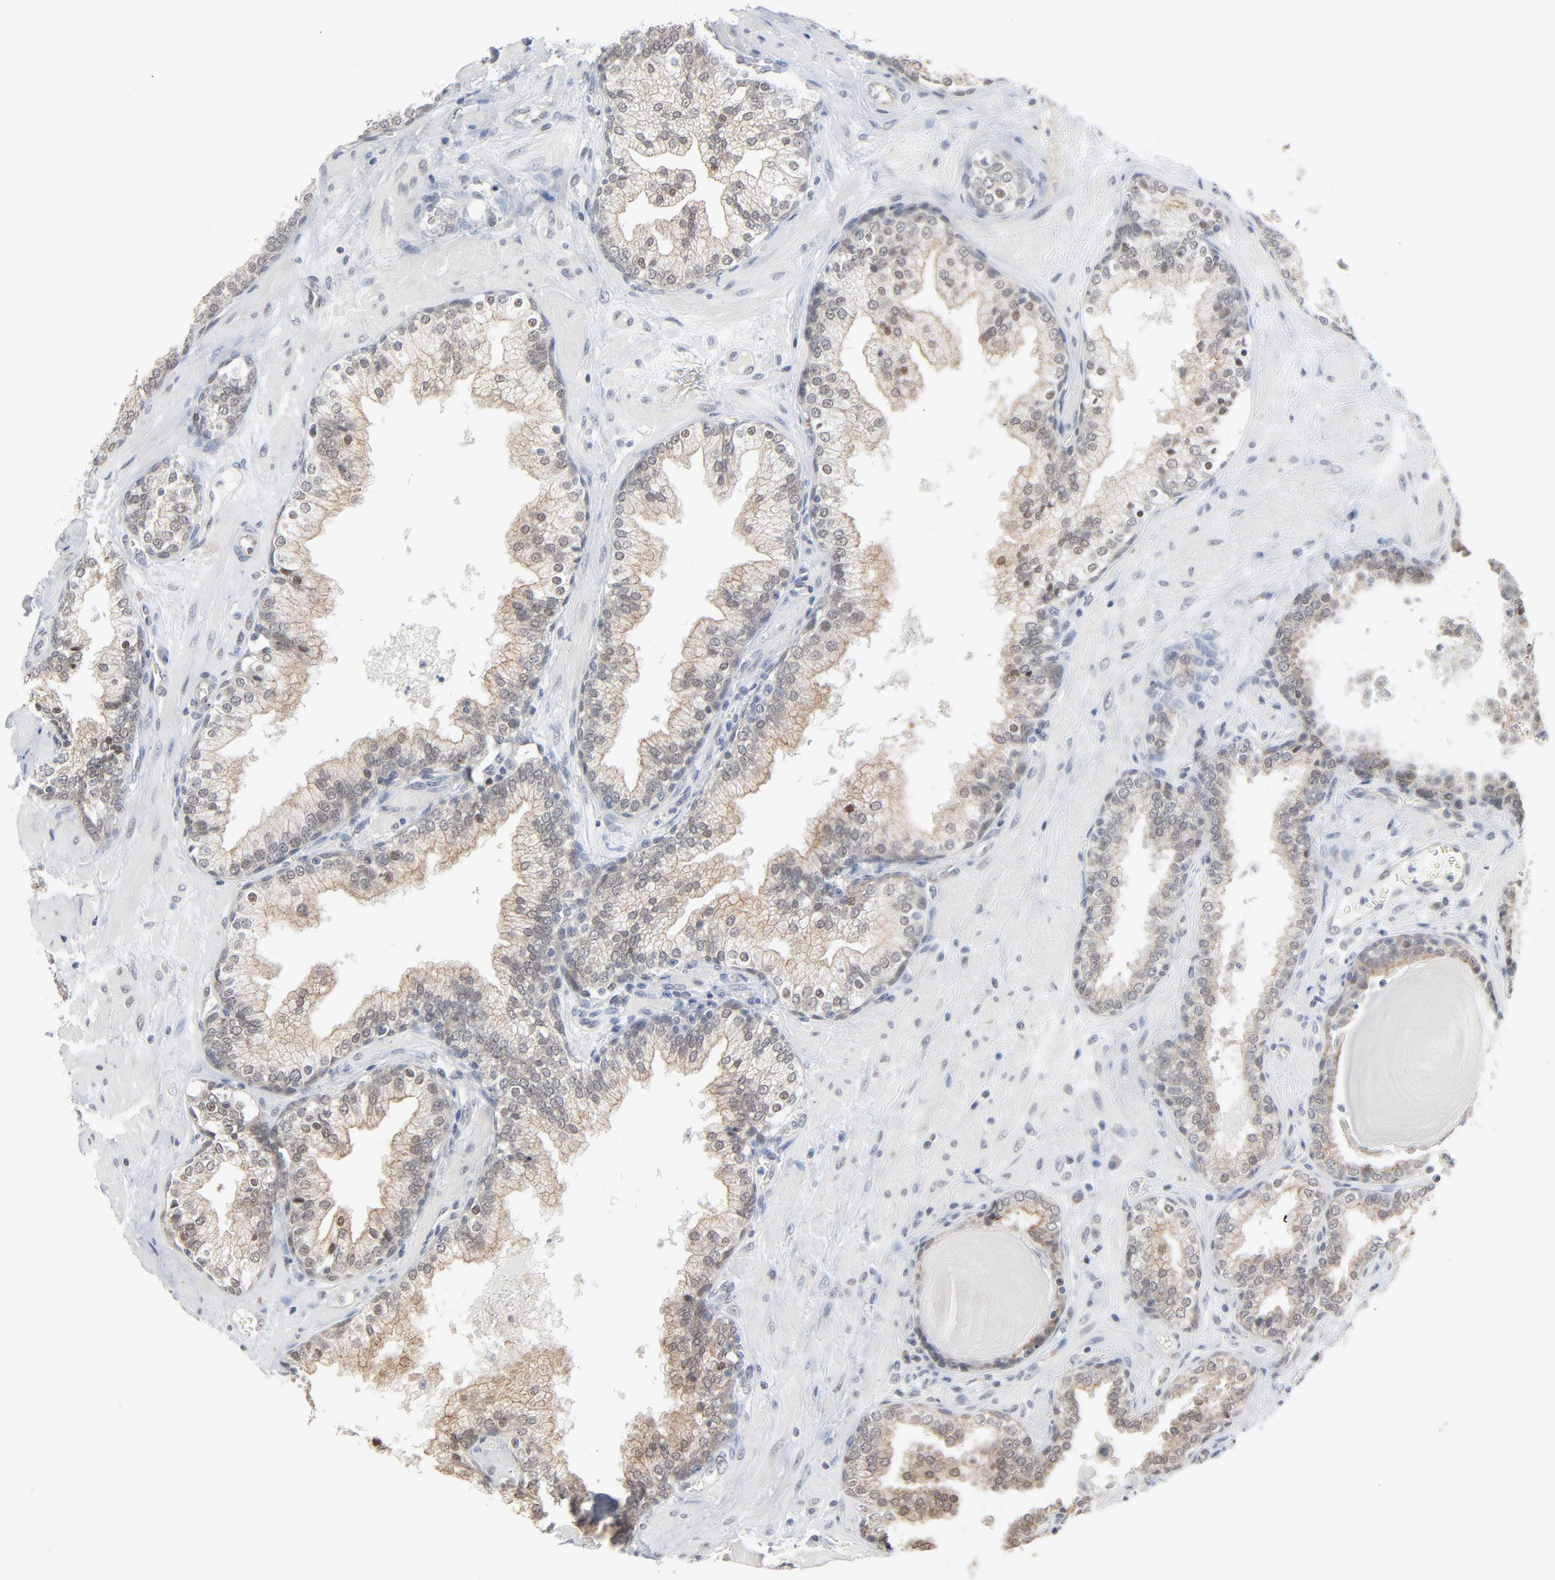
{"staining": {"intensity": "weak", "quantity": ">75%", "location": "cytoplasmic/membranous"}, "tissue": "prostate", "cell_type": "Glandular cells", "image_type": "normal", "snomed": [{"axis": "morphology", "description": "Normal tissue, NOS"}, {"axis": "topography", "description": "Prostate"}], "caption": "Immunohistochemistry photomicrograph of normal prostate stained for a protein (brown), which displays low levels of weak cytoplasmic/membranous positivity in approximately >75% of glandular cells.", "gene": "ITPR3", "patient": {"sex": "male", "age": 51}}